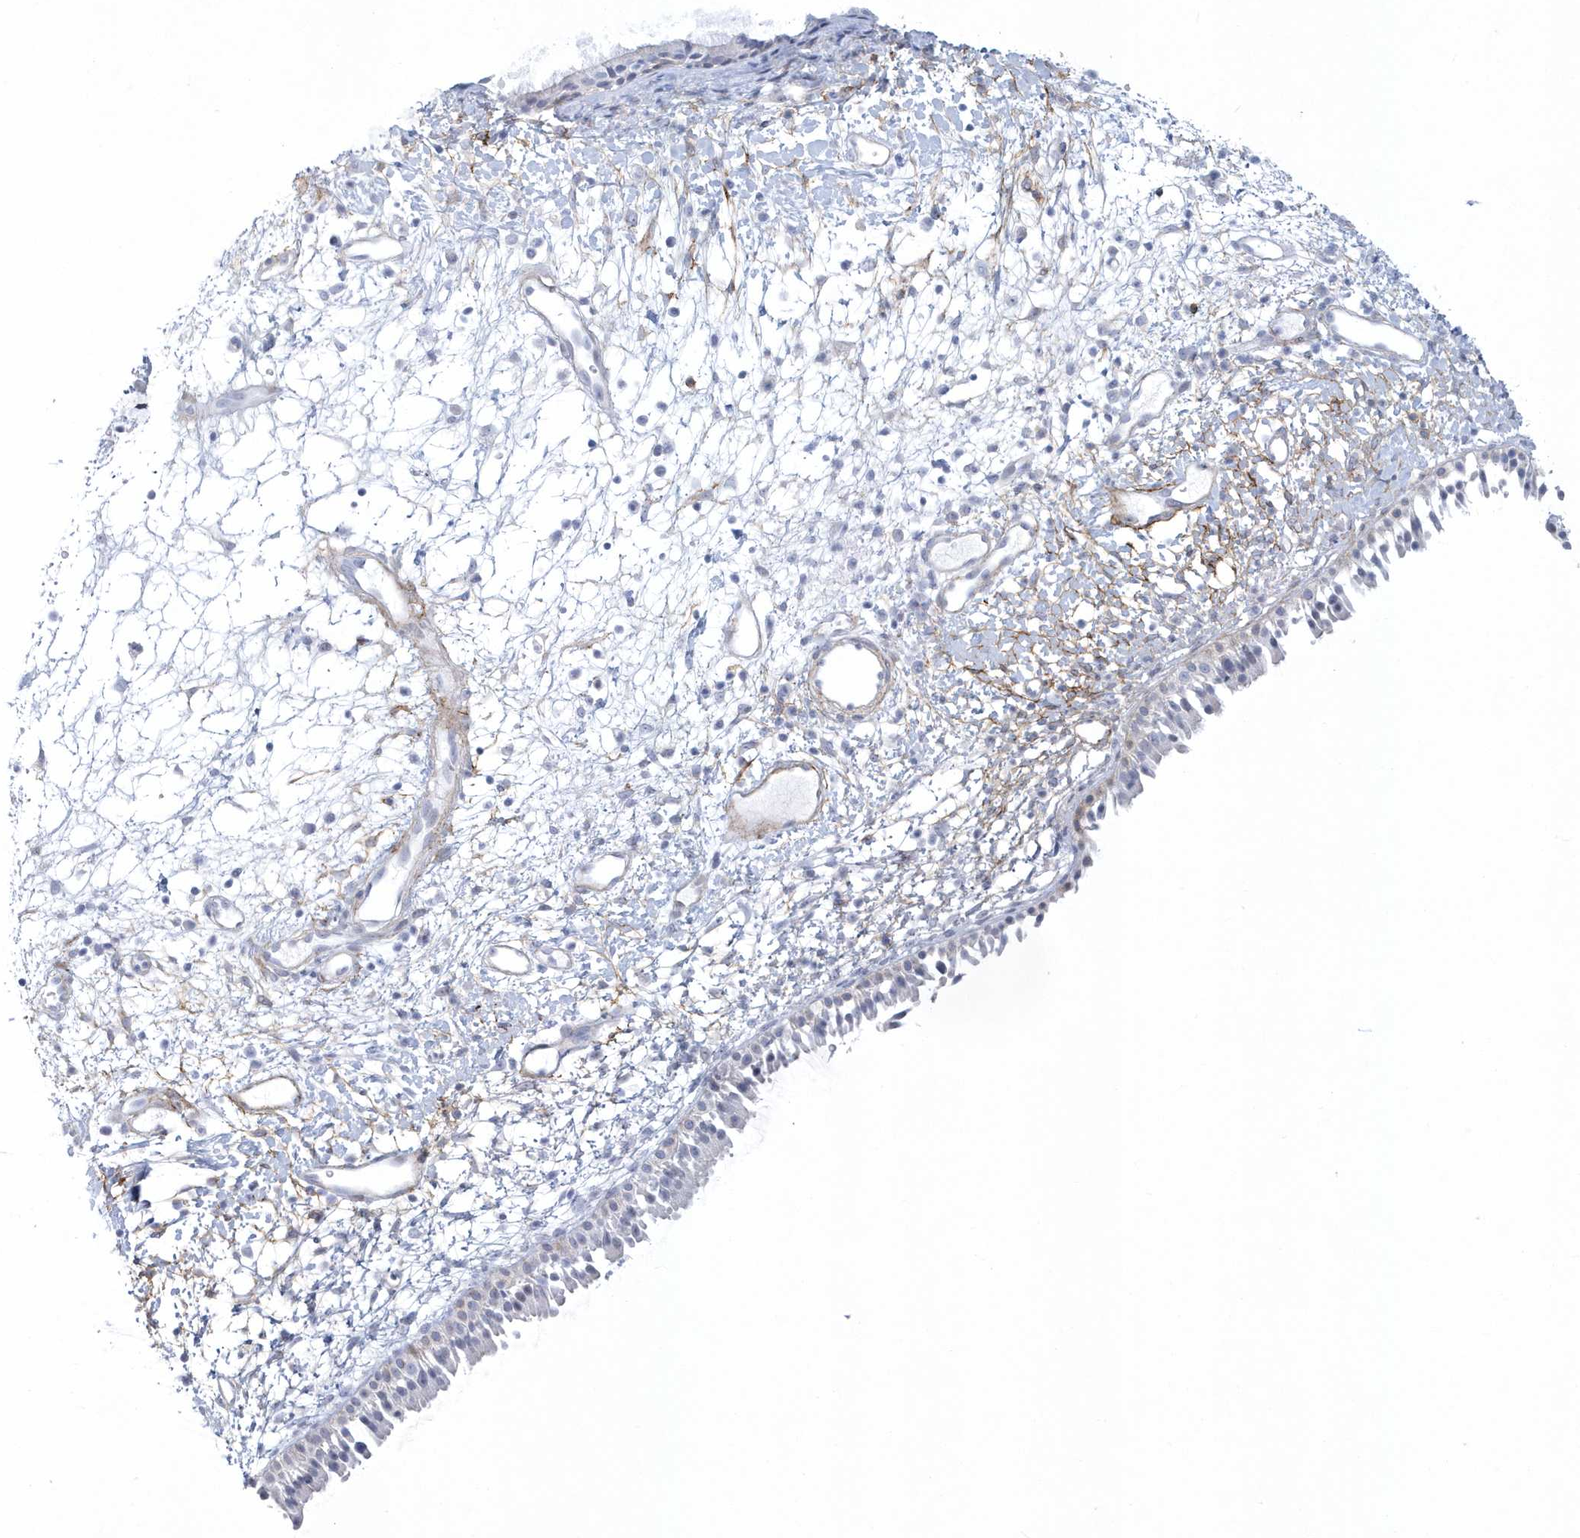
{"staining": {"intensity": "negative", "quantity": "none", "location": "none"}, "tissue": "nasopharynx", "cell_type": "Respiratory epithelial cells", "image_type": "normal", "snomed": [{"axis": "morphology", "description": "Normal tissue, NOS"}, {"axis": "topography", "description": "Nasopharynx"}], "caption": "A high-resolution image shows immunohistochemistry staining of normal nasopharynx, which displays no significant positivity in respiratory epithelial cells.", "gene": "WDR27", "patient": {"sex": "male", "age": 22}}